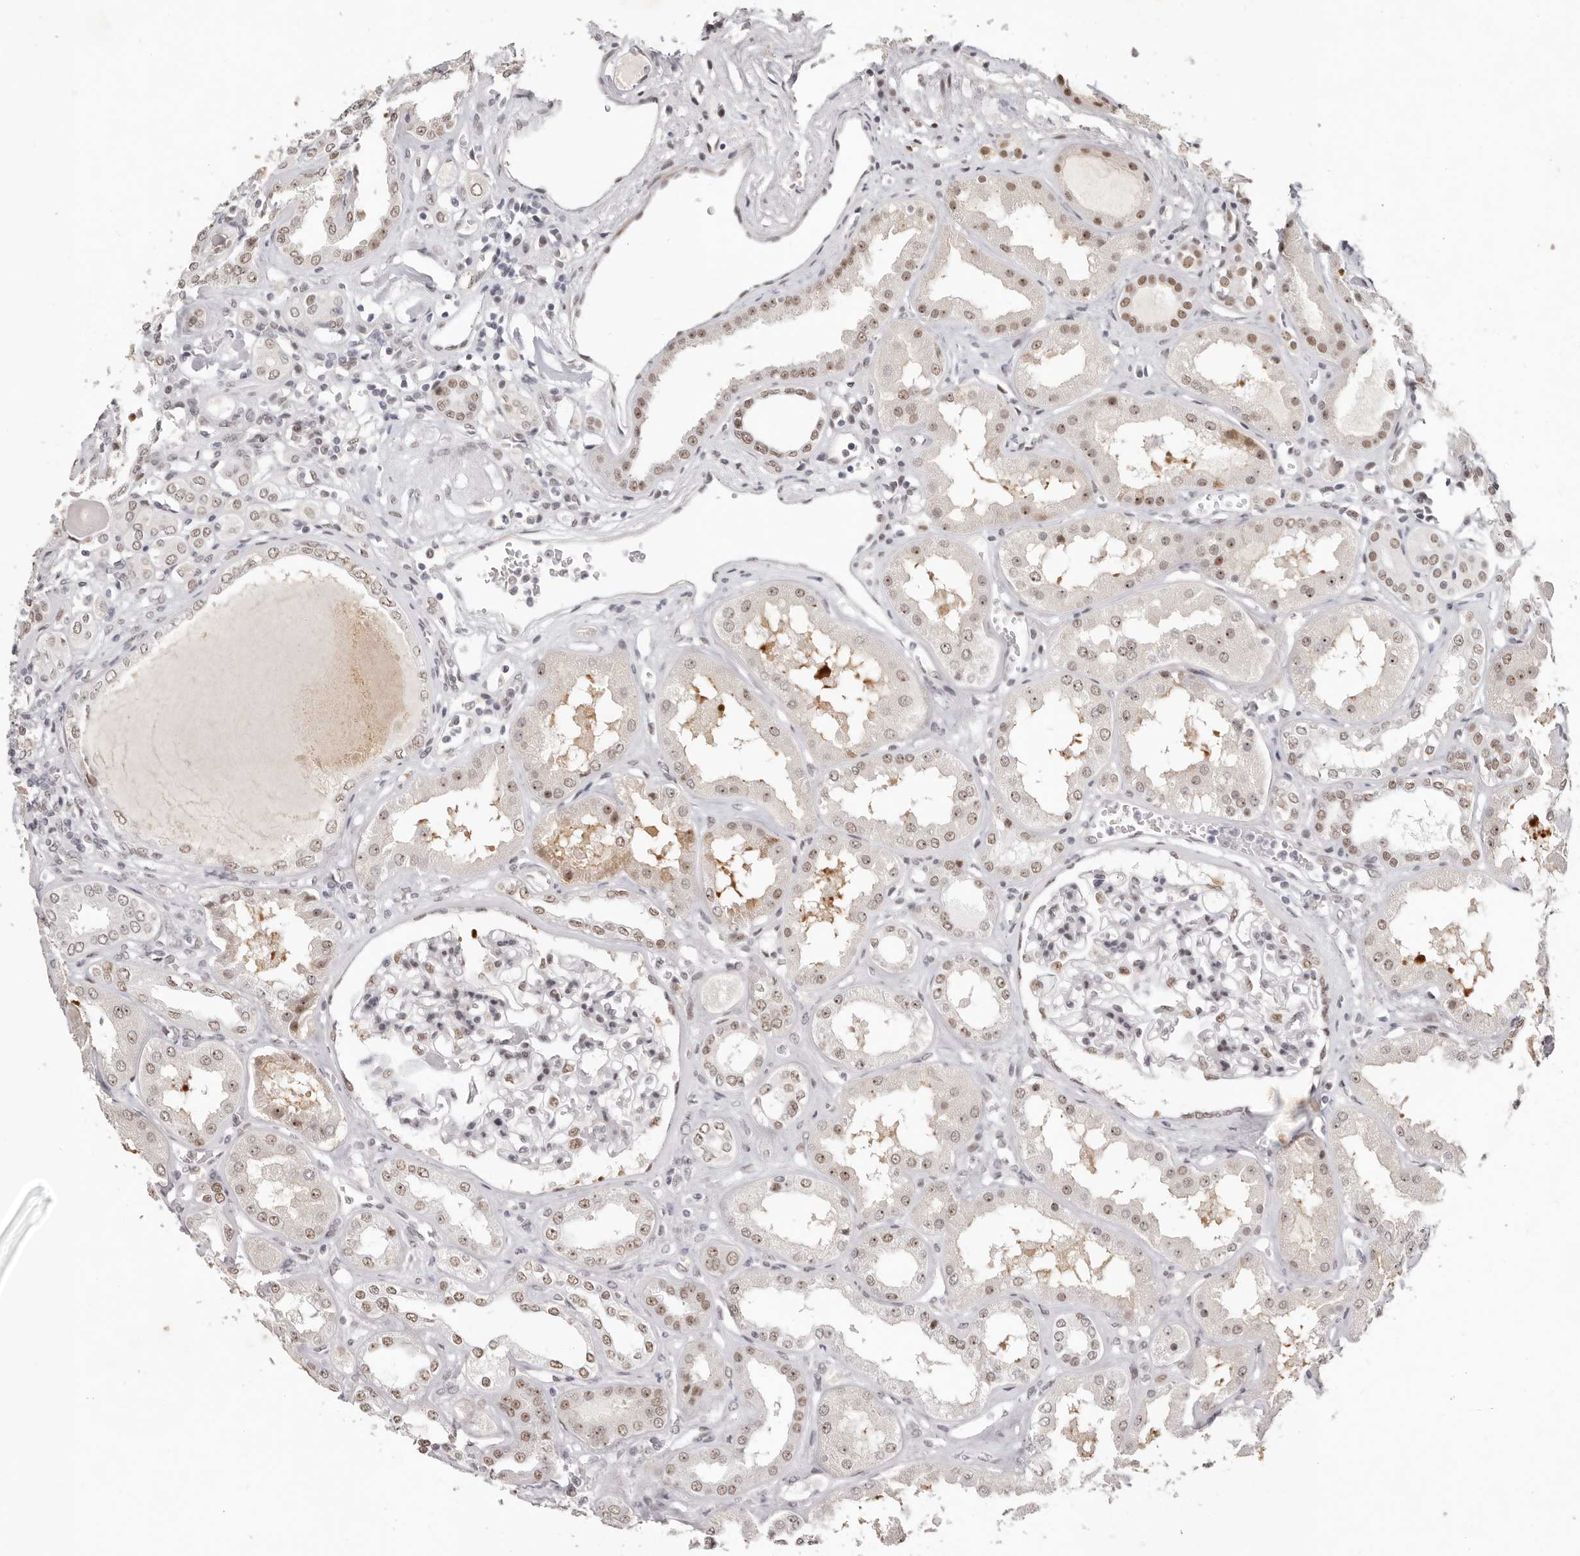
{"staining": {"intensity": "weak", "quantity": "<25%", "location": "nuclear"}, "tissue": "kidney", "cell_type": "Cells in glomeruli", "image_type": "normal", "snomed": [{"axis": "morphology", "description": "Normal tissue, NOS"}, {"axis": "topography", "description": "Kidney"}], "caption": "This photomicrograph is of unremarkable kidney stained with immunohistochemistry to label a protein in brown with the nuclei are counter-stained blue. There is no positivity in cells in glomeruli.", "gene": "LARP7", "patient": {"sex": "female", "age": 56}}